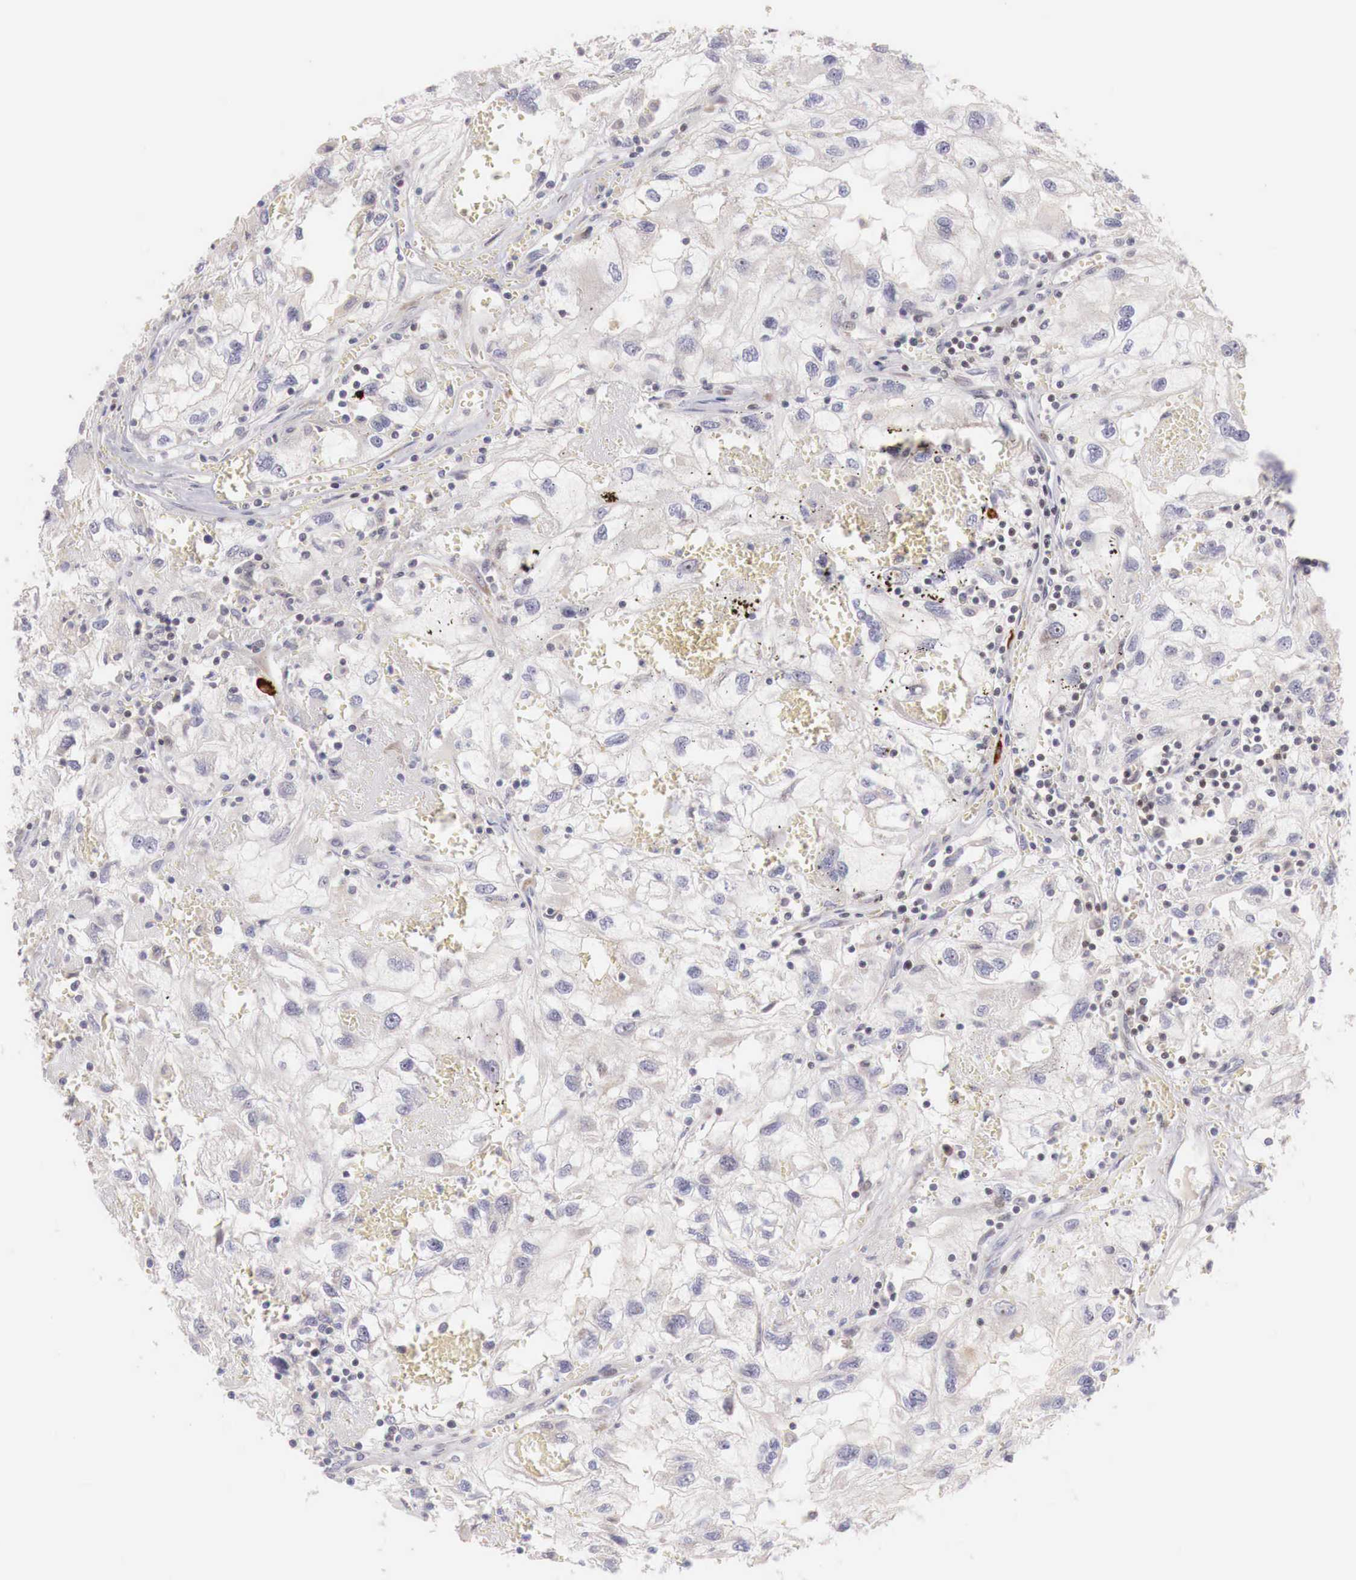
{"staining": {"intensity": "negative", "quantity": "none", "location": "none"}, "tissue": "renal cancer", "cell_type": "Tumor cells", "image_type": "cancer", "snomed": [{"axis": "morphology", "description": "Normal tissue, NOS"}, {"axis": "morphology", "description": "Adenocarcinoma, NOS"}, {"axis": "topography", "description": "Kidney"}], "caption": "Adenocarcinoma (renal) was stained to show a protein in brown. There is no significant positivity in tumor cells.", "gene": "CLCN5", "patient": {"sex": "male", "age": 71}}